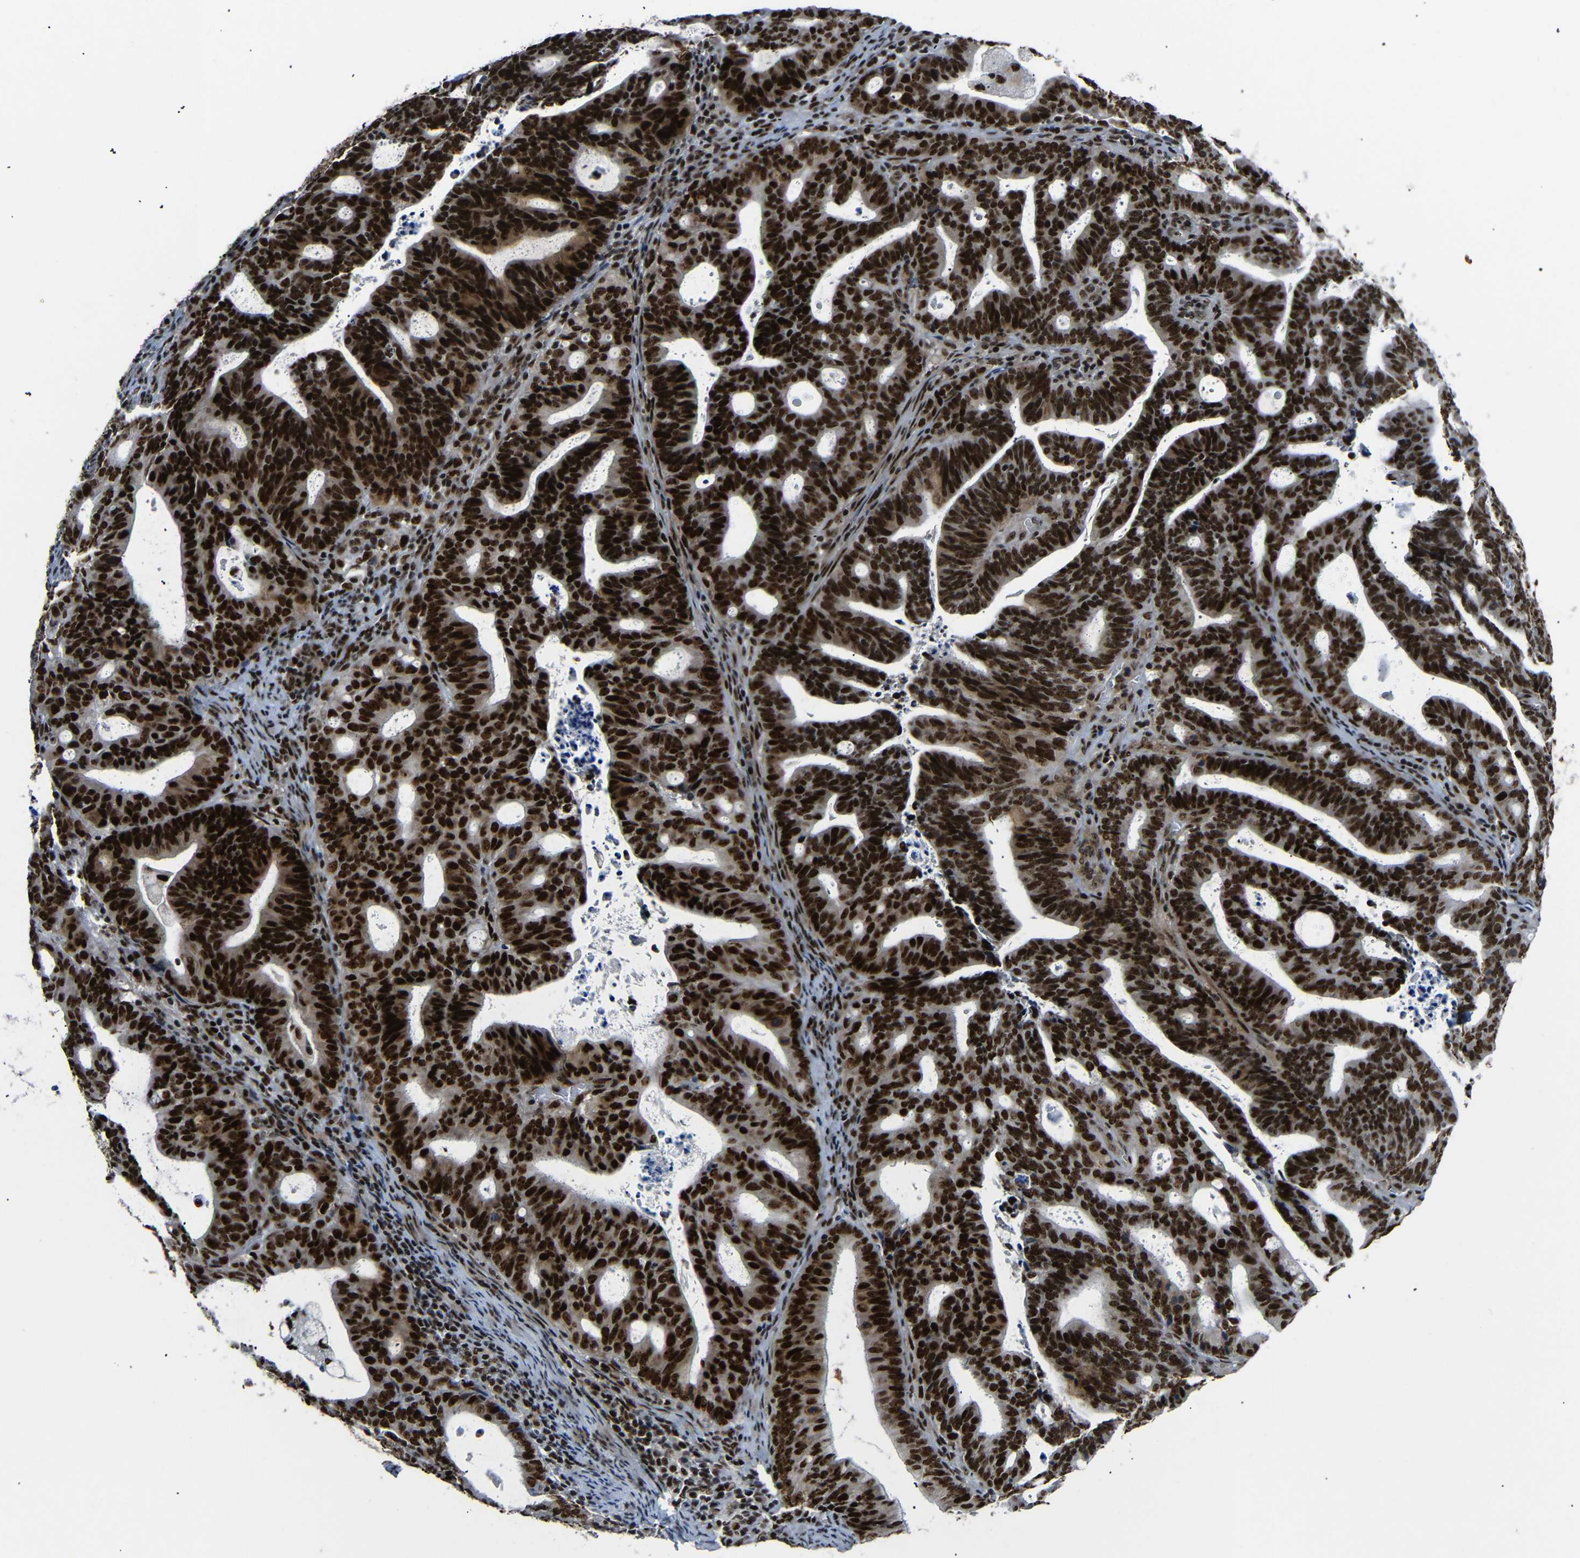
{"staining": {"intensity": "strong", "quantity": ">75%", "location": "nuclear"}, "tissue": "endometrial cancer", "cell_type": "Tumor cells", "image_type": "cancer", "snomed": [{"axis": "morphology", "description": "Adenocarcinoma, NOS"}, {"axis": "topography", "description": "Uterus"}], "caption": "There is high levels of strong nuclear expression in tumor cells of adenocarcinoma (endometrial), as demonstrated by immunohistochemical staining (brown color).", "gene": "SETDB2", "patient": {"sex": "female", "age": 83}}